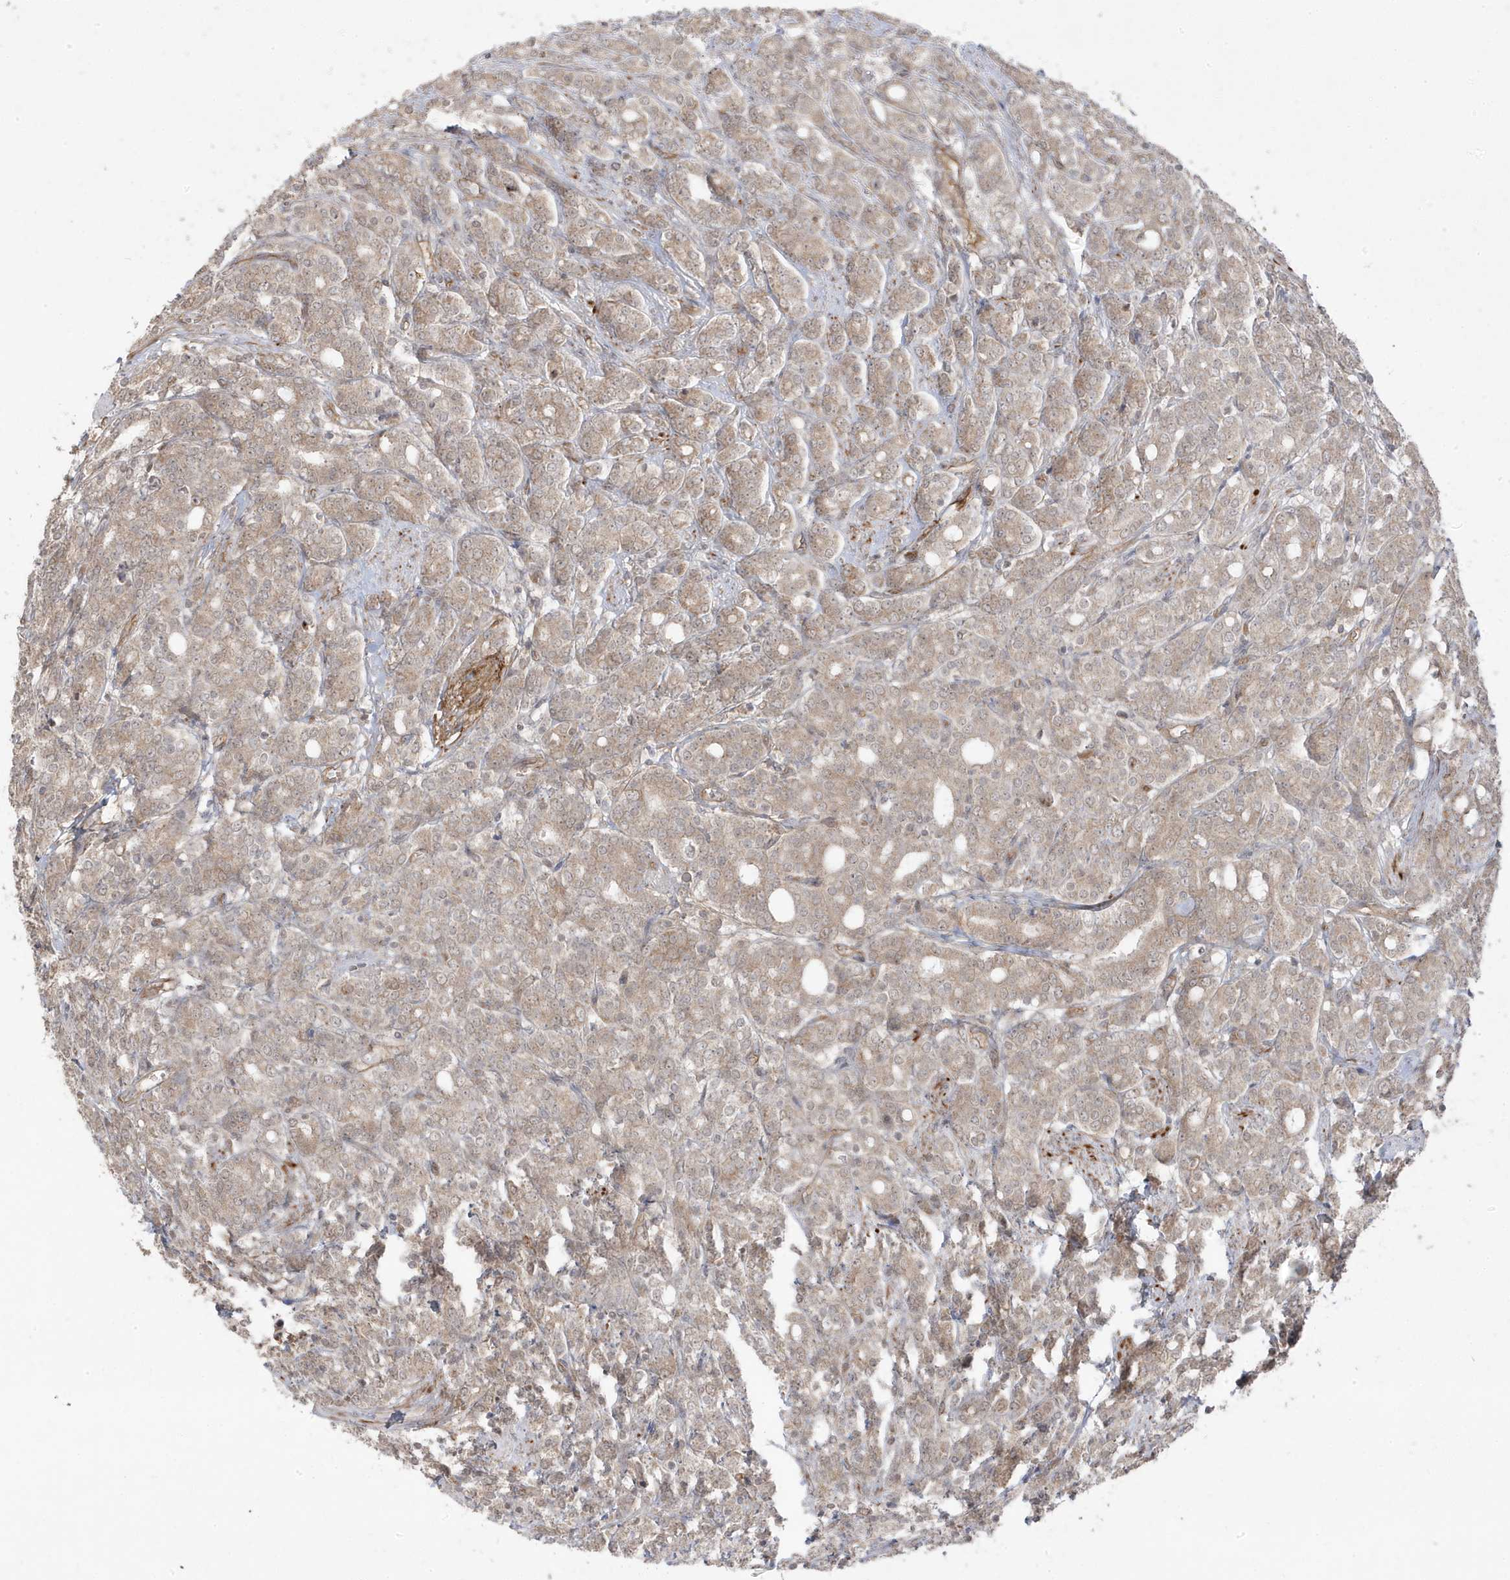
{"staining": {"intensity": "moderate", "quantity": "25%-75%", "location": "cytoplasmic/membranous"}, "tissue": "prostate cancer", "cell_type": "Tumor cells", "image_type": "cancer", "snomed": [{"axis": "morphology", "description": "Adenocarcinoma, High grade"}, {"axis": "topography", "description": "Prostate"}], "caption": "Immunohistochemical staining of human prostate cancer reveals moderate cytoplasmic/membranous protein positivity in about 25%-75% of tumor cells.", "gene": "DNAJC12", "patient": {"sex": "male", "age": 62}}